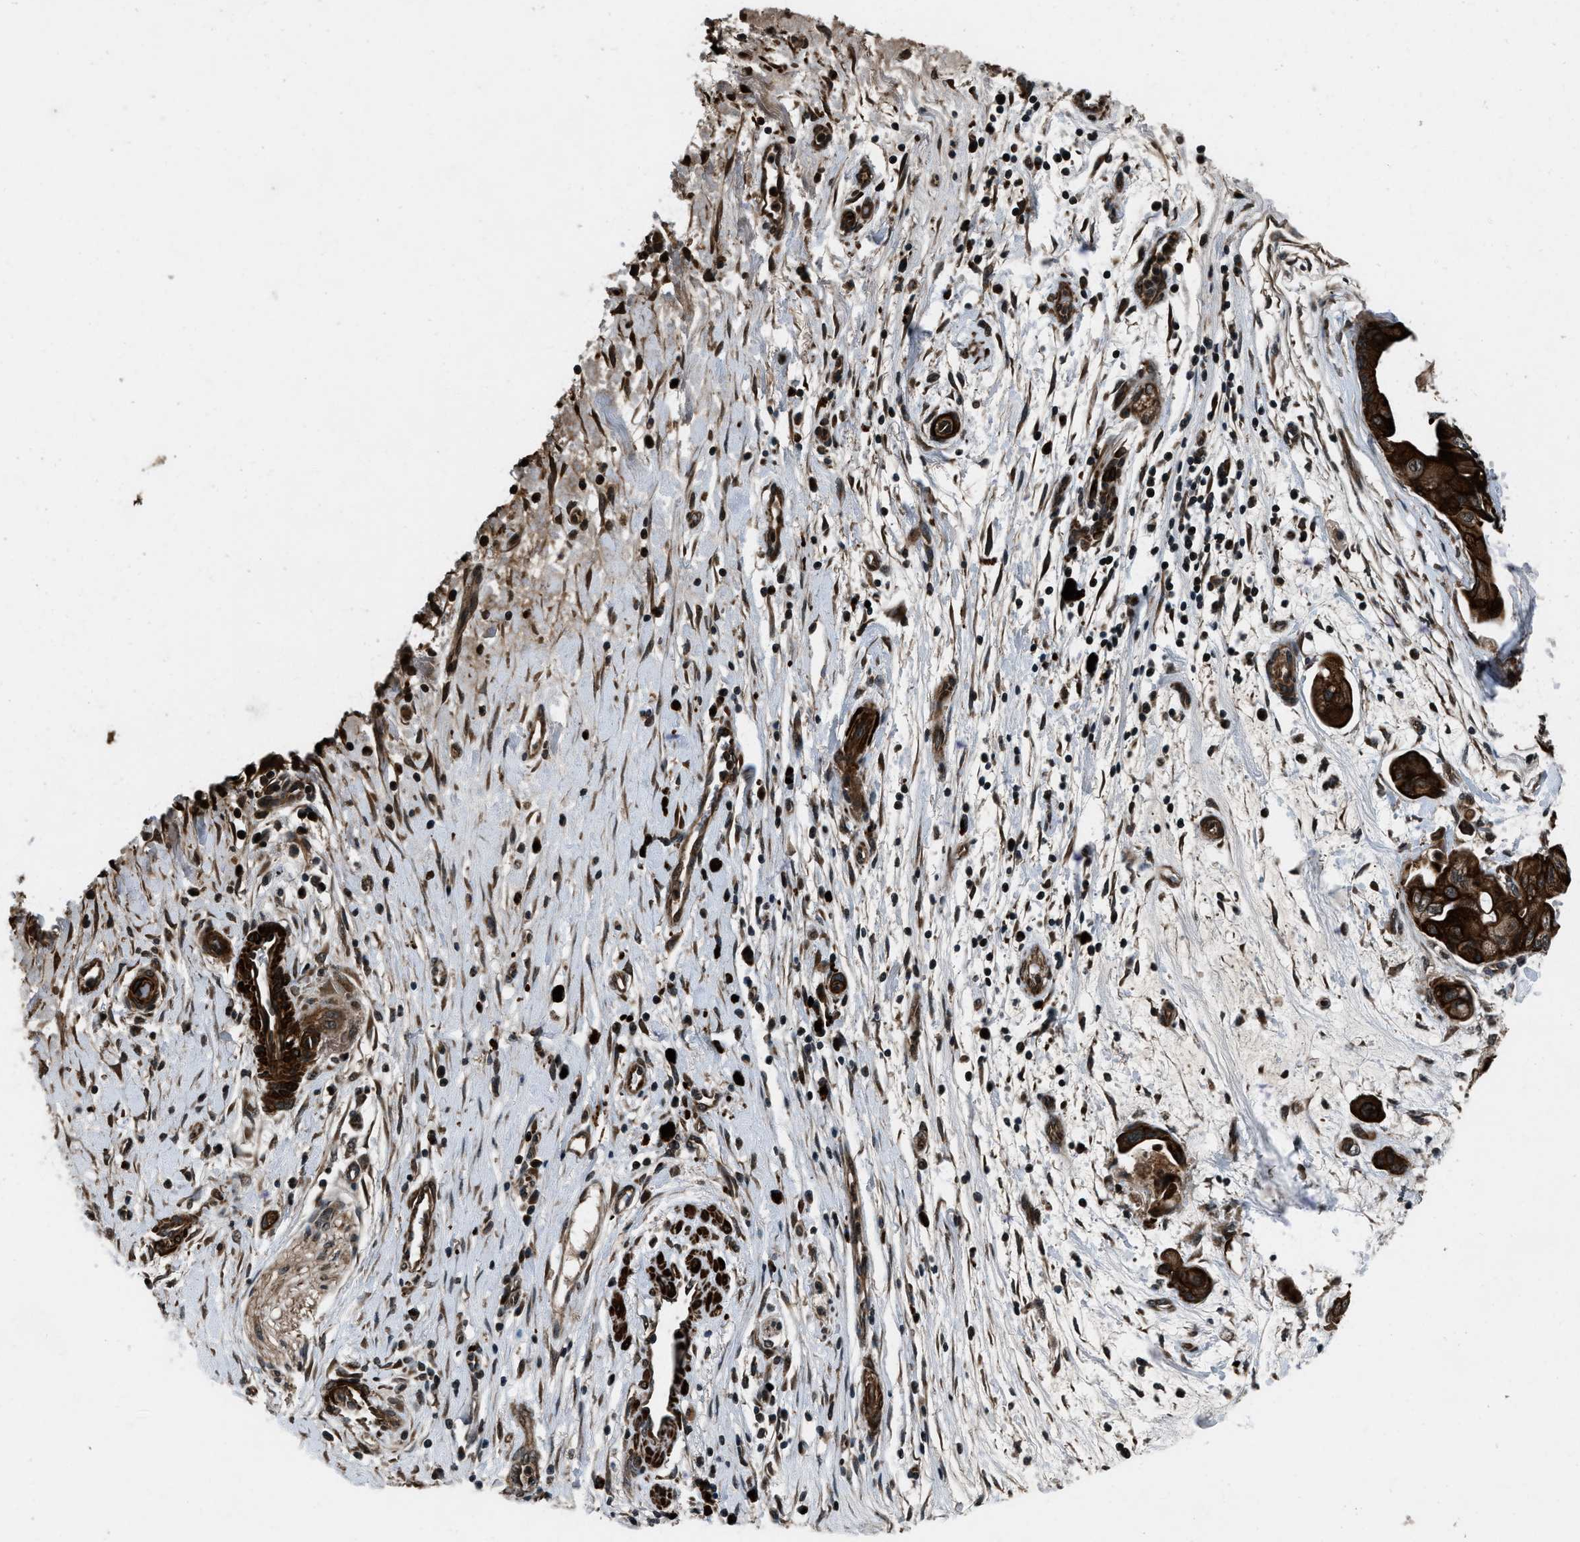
{"staining": {"intensity": "strong", "quantity": ">75%", "location": "cytoplasmic/membranous"}, "tissue": "pancreatic cancer", "cell_type": "Tumor cells", "image_type": "cancer", "snomed": [{"axis": "morphology", "description": "Adenocarcinoma, NOS"}, {"axis": "topography", "description": "Pancreas"}], "caption": "Pancreatic adenocarcinoma was stained to show a protein in brown. There is high levels of strong cytoplasmic/membranous positivity in approximately >75% of tumor cells.", "gene": "IRAK4", "patient": {"sex": "female", "age": 75}}